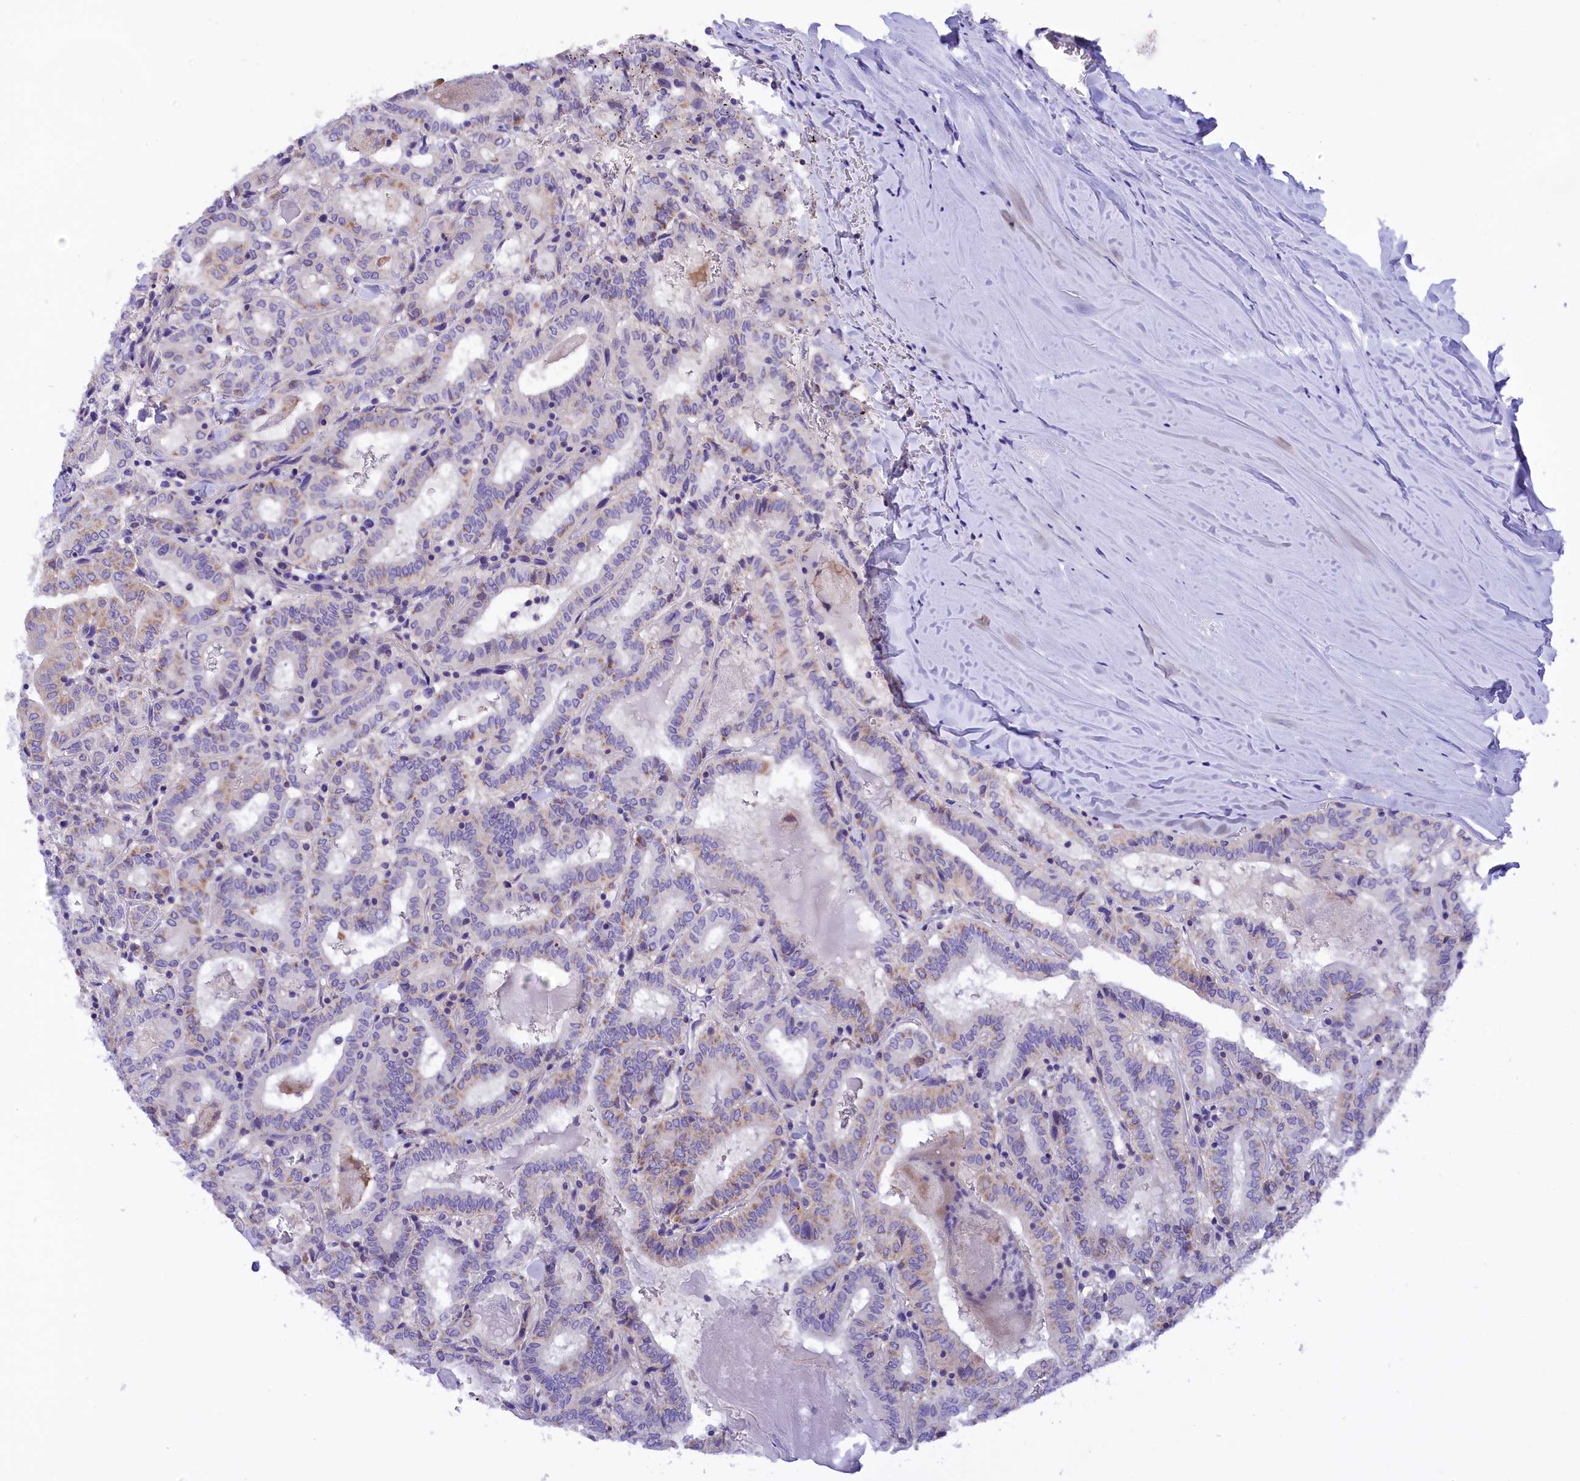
{"staining": {"intensity": "moderate", "quantity": "<25%", "location": "cytoplasmic/membranous"}, "tissue": "thyroid cancer", "cell_type": "Tumor cells", "image_type": "cancer", "snomed": [{"axis": "morphology", "description": "Papillary adenocarcinoma, NOS"}, {"axis": "topography", "description": "Thyroid gland"}], "caption": "Protein expression analysis of thyroid papillary adenocarcinoma demonstrates moderate cytoplasmic/membranous positivity in about <25% of tumor cells.", "gene": "COL6A5", "patient": {"sex": "female", "age": 72}}